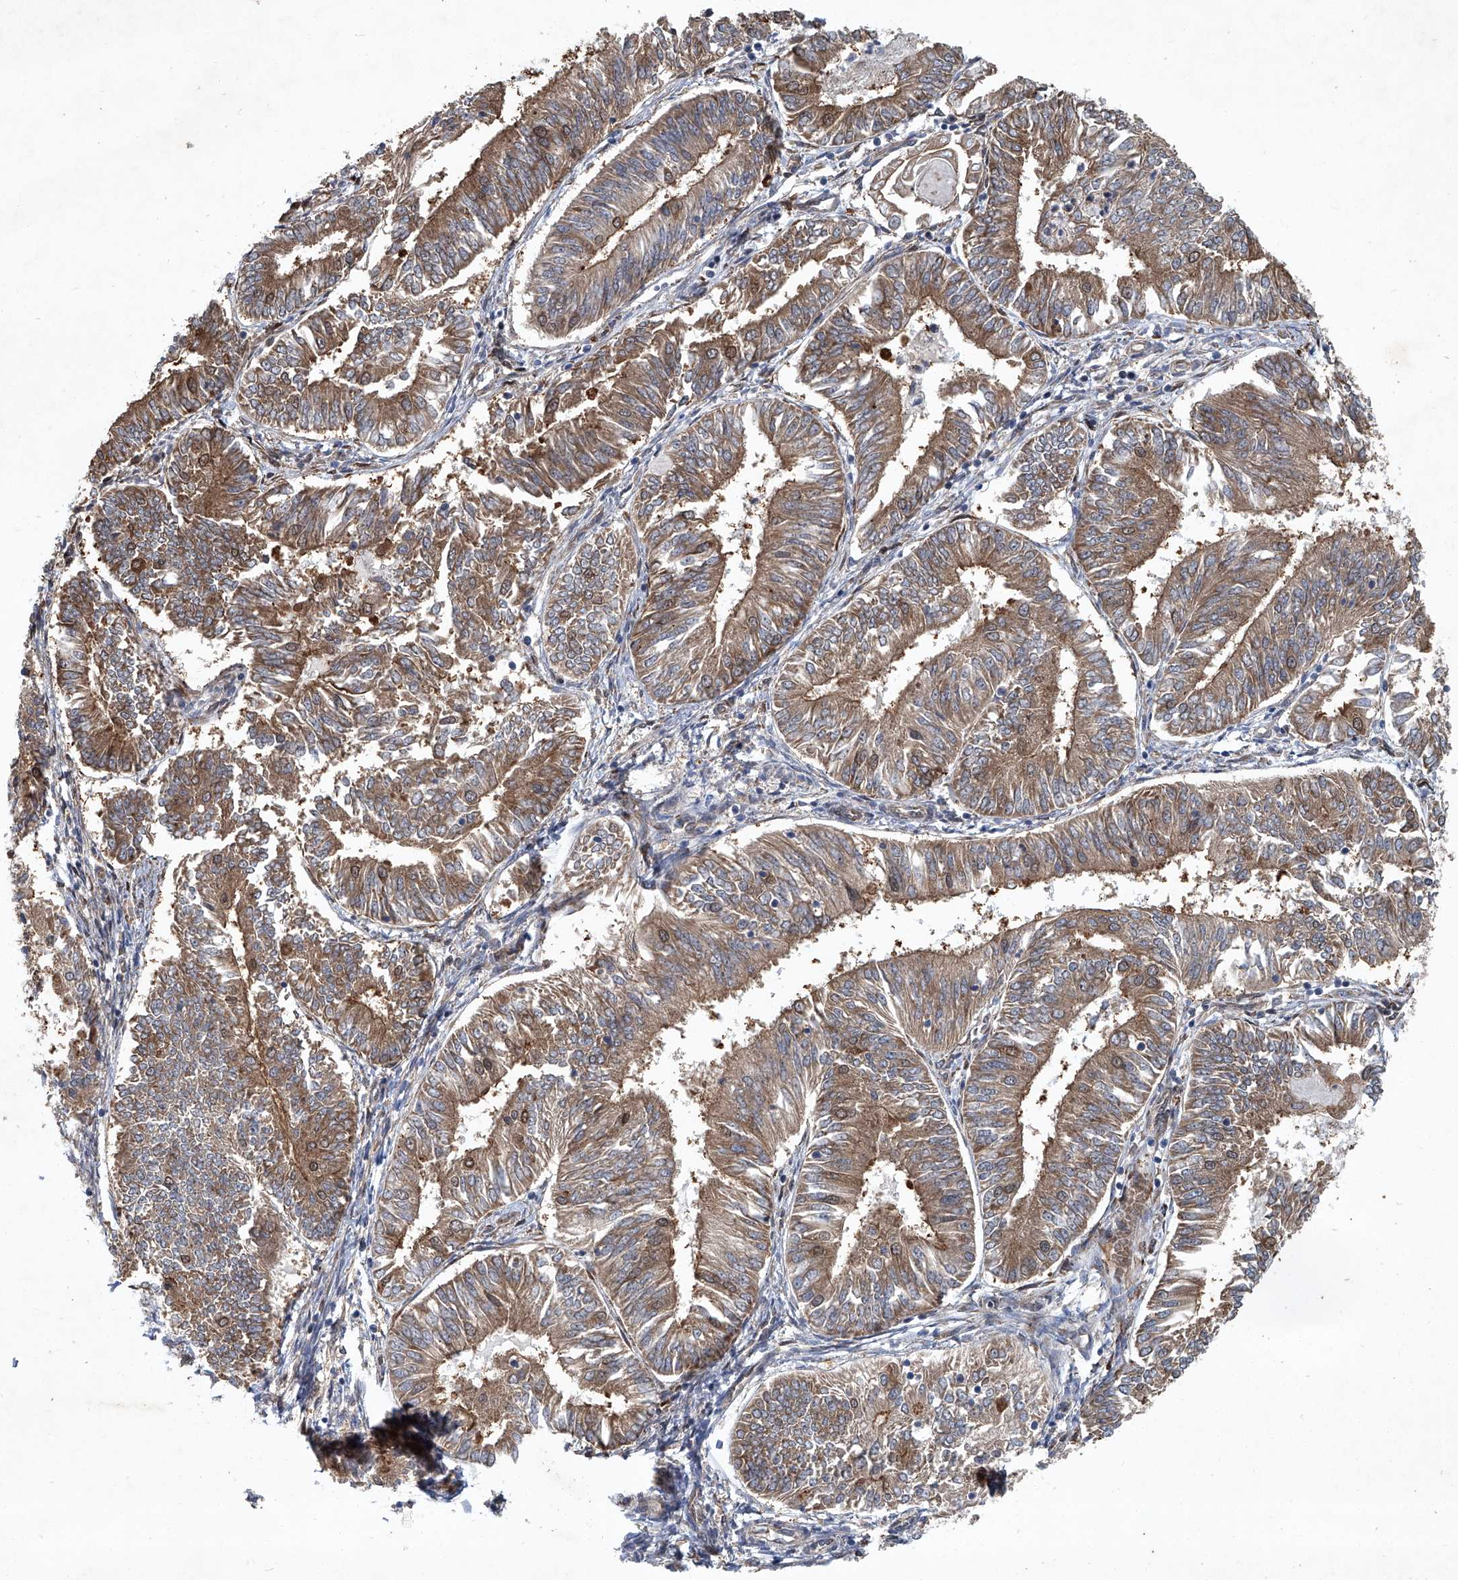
{"staining": {"intensity": "moderate", "quantity": ">75%", "location": "cytoplasmic/membranous"}, "tissue": "endometrial cancer", "cell_type": "Tumor cells", "image_type": "cancer", "snomed": [{"axis": "morphology", "description": "Adenocarcinoma, NOS"}, {"axis": "topography", "description": "Endometrium"}], "caption": "A high-resolution photomicrograph shows immunohistochemistry (IHC) staining of adenocarcinoma (endometrial), which reveals moderate cytoplasmic/membranous expression in about >75% of tumor cells.", "gene": "GPR132", "patient": {"sex": "female", "age": 58}}